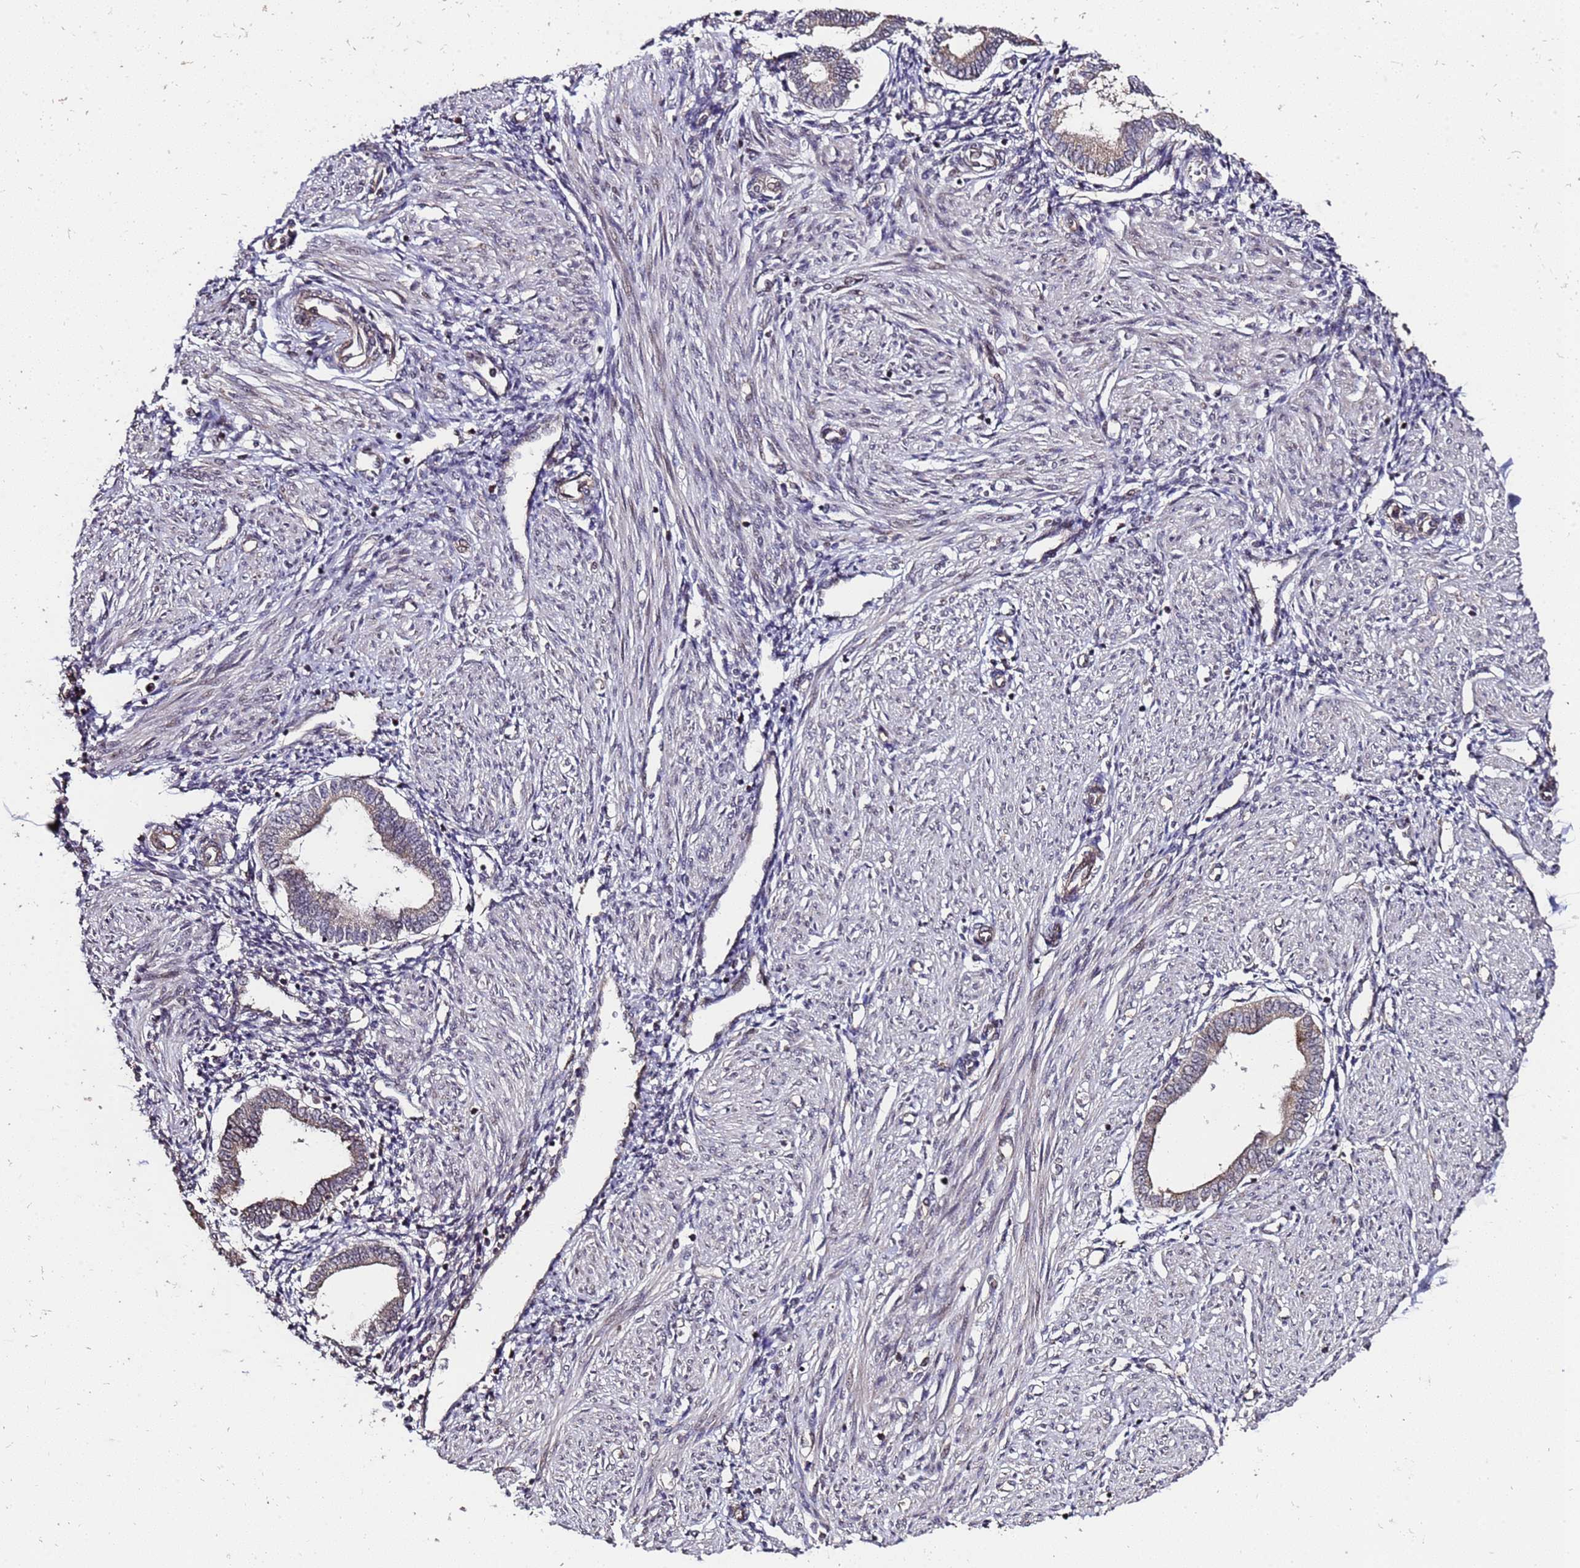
{"staining": {"intensity": "negative", "quantity": "none", "location": "none"}, "tissue": "endometrium", "cell_type": "Cells in endometrial stroma", "image_type": "normal", "snomed": [{"axis": "morphology", "description": "Normal tissue, NOS"}, {"axis": "topography", "description": "Endometrium"}], "caption": "IHC of unremarkable endometrium reveals no positivity in cells in endometrial stroma. The staining is performed using DAB brown chromogen with nuclei counter-stained in using hematoxylin.", "gene": "PRODH", "patient": {"sex": "female", "age": 53}}